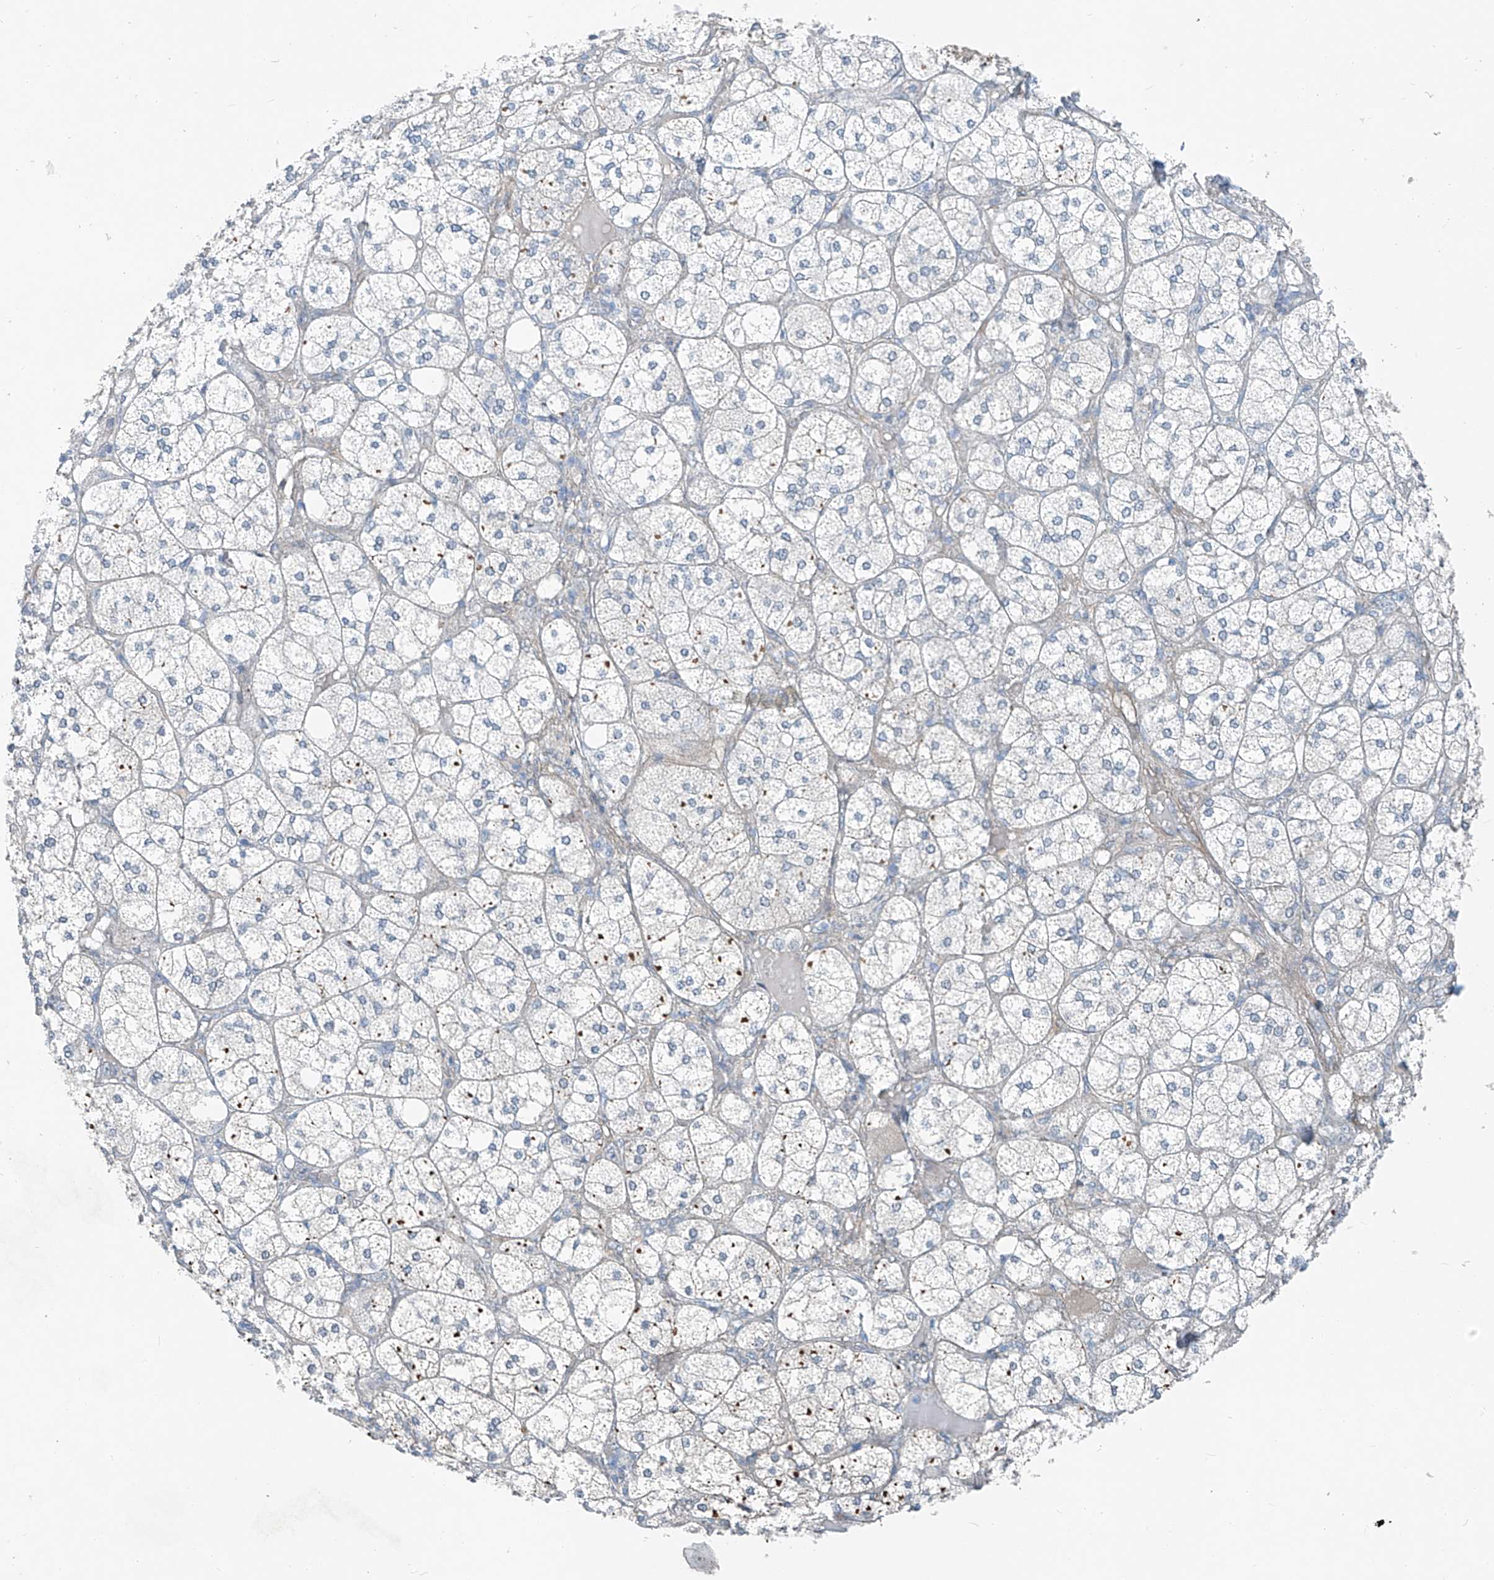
{"staining": {"intensity": "moderate", "quantity": "<25%", "location": "cytoplasmic/membranous"}, "tissue": "adrenal gland", "cell_type": "Glandular cells", "image_type": "normal", "snomed": [{"axis": "morphology", "description": "Normal tissue, NOS"}, {"axis": "topography", "description": "Adrenal gland"}], "caption": "DAB immunohistochemical staining of normal adrenal gland exhibits moderate cytoplasmic/membranous protein positivity in approximately <25% of glandular cells. (DAB (3,3'-diaminobenzidine) IHC, brown staining for protein, blue staining for nuclei).", "gene": "TNS2", "patient": {"sex": "female", "age": 61}}